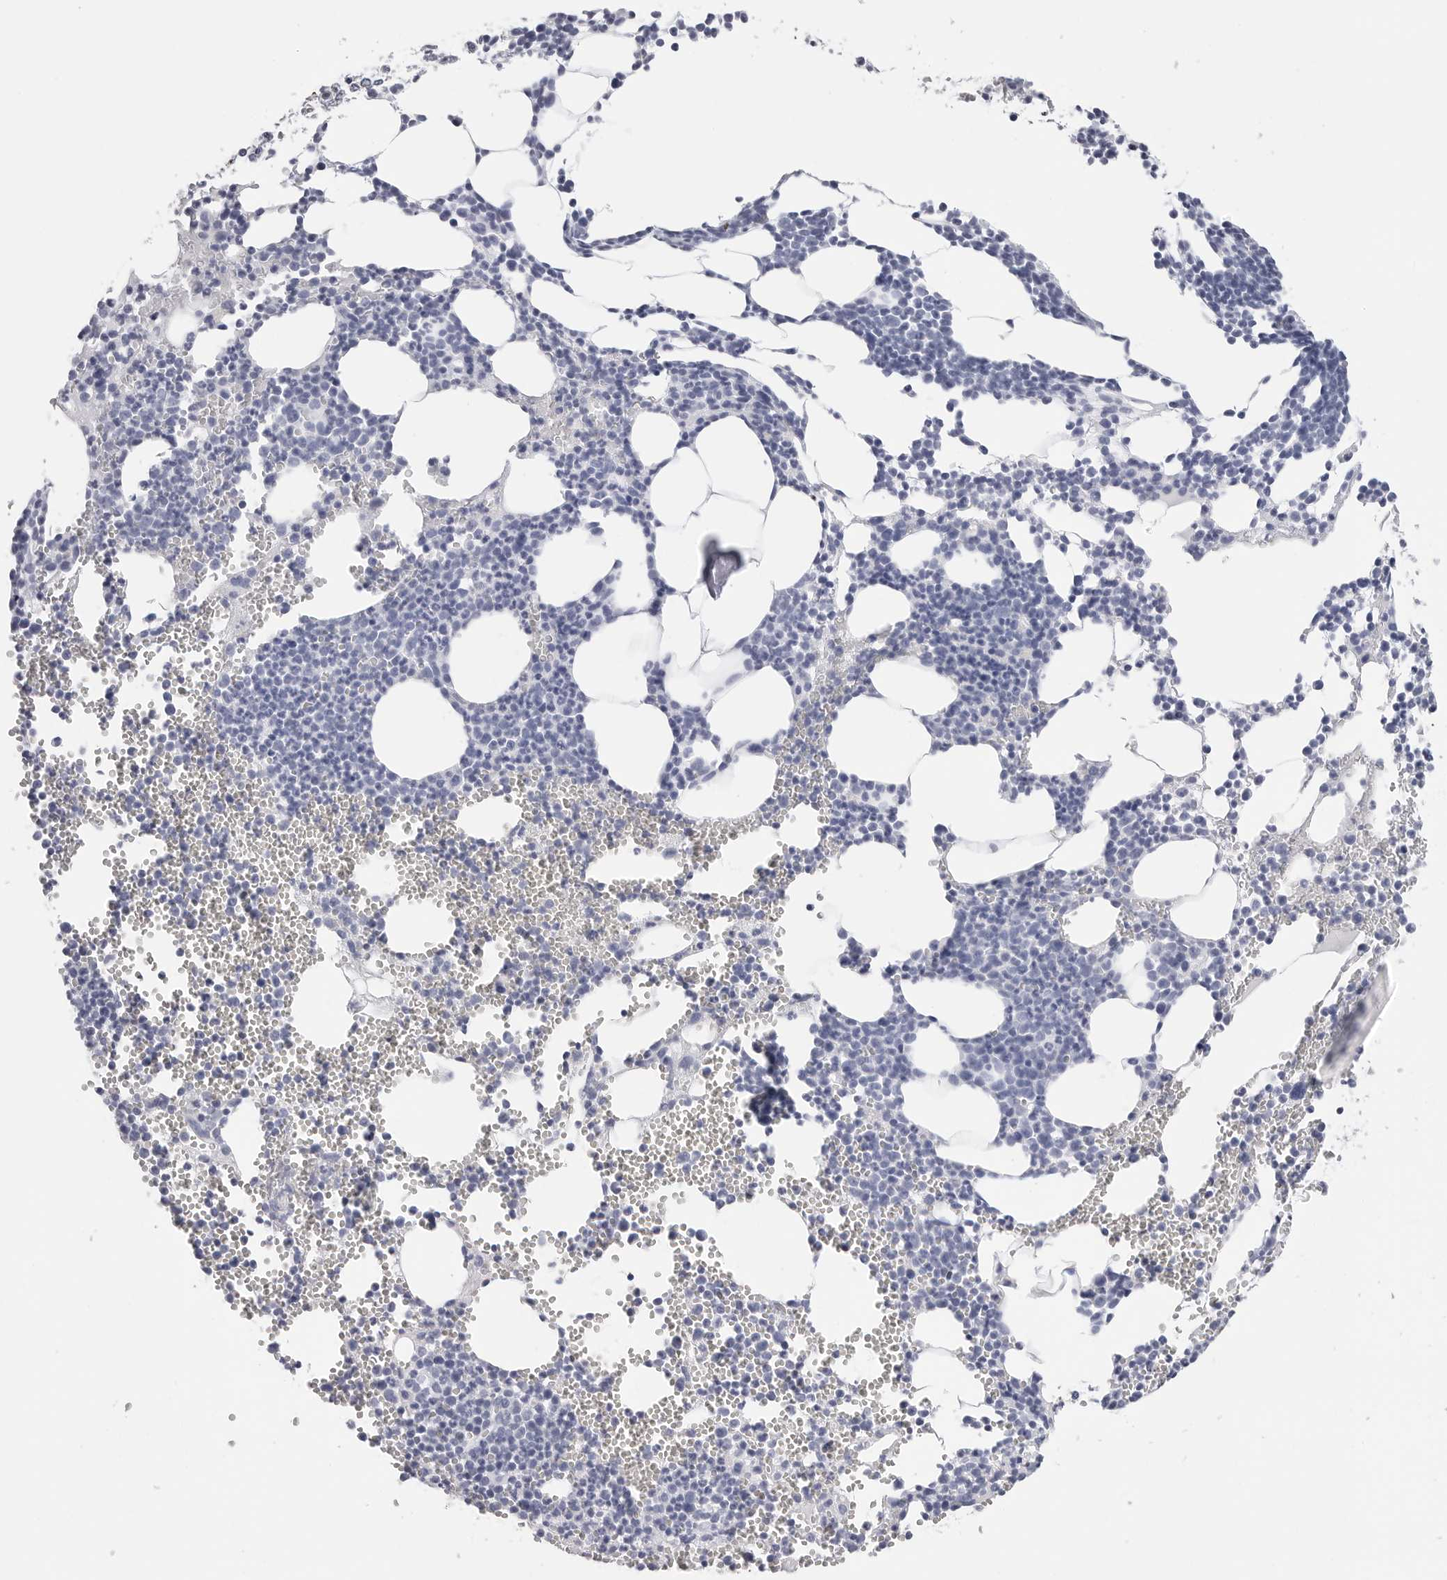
{"staining": {"intensity": "negative", "quantity": "none", "location": "none"}, "tissue": "bone marrow", "cell_type": "Hematopoietic cells", "image_type": "normal", "snomed": [{"axis": "morphology", "description": "Normal tissue, NOS"}, {"axis": "topography", "description": "Bone marrow"}], "caption": "The image displays no staining of hematopoietic cells in normal bone marrow.", "gene": "CST2", "patient": {"sex": "female", "age": 67}}